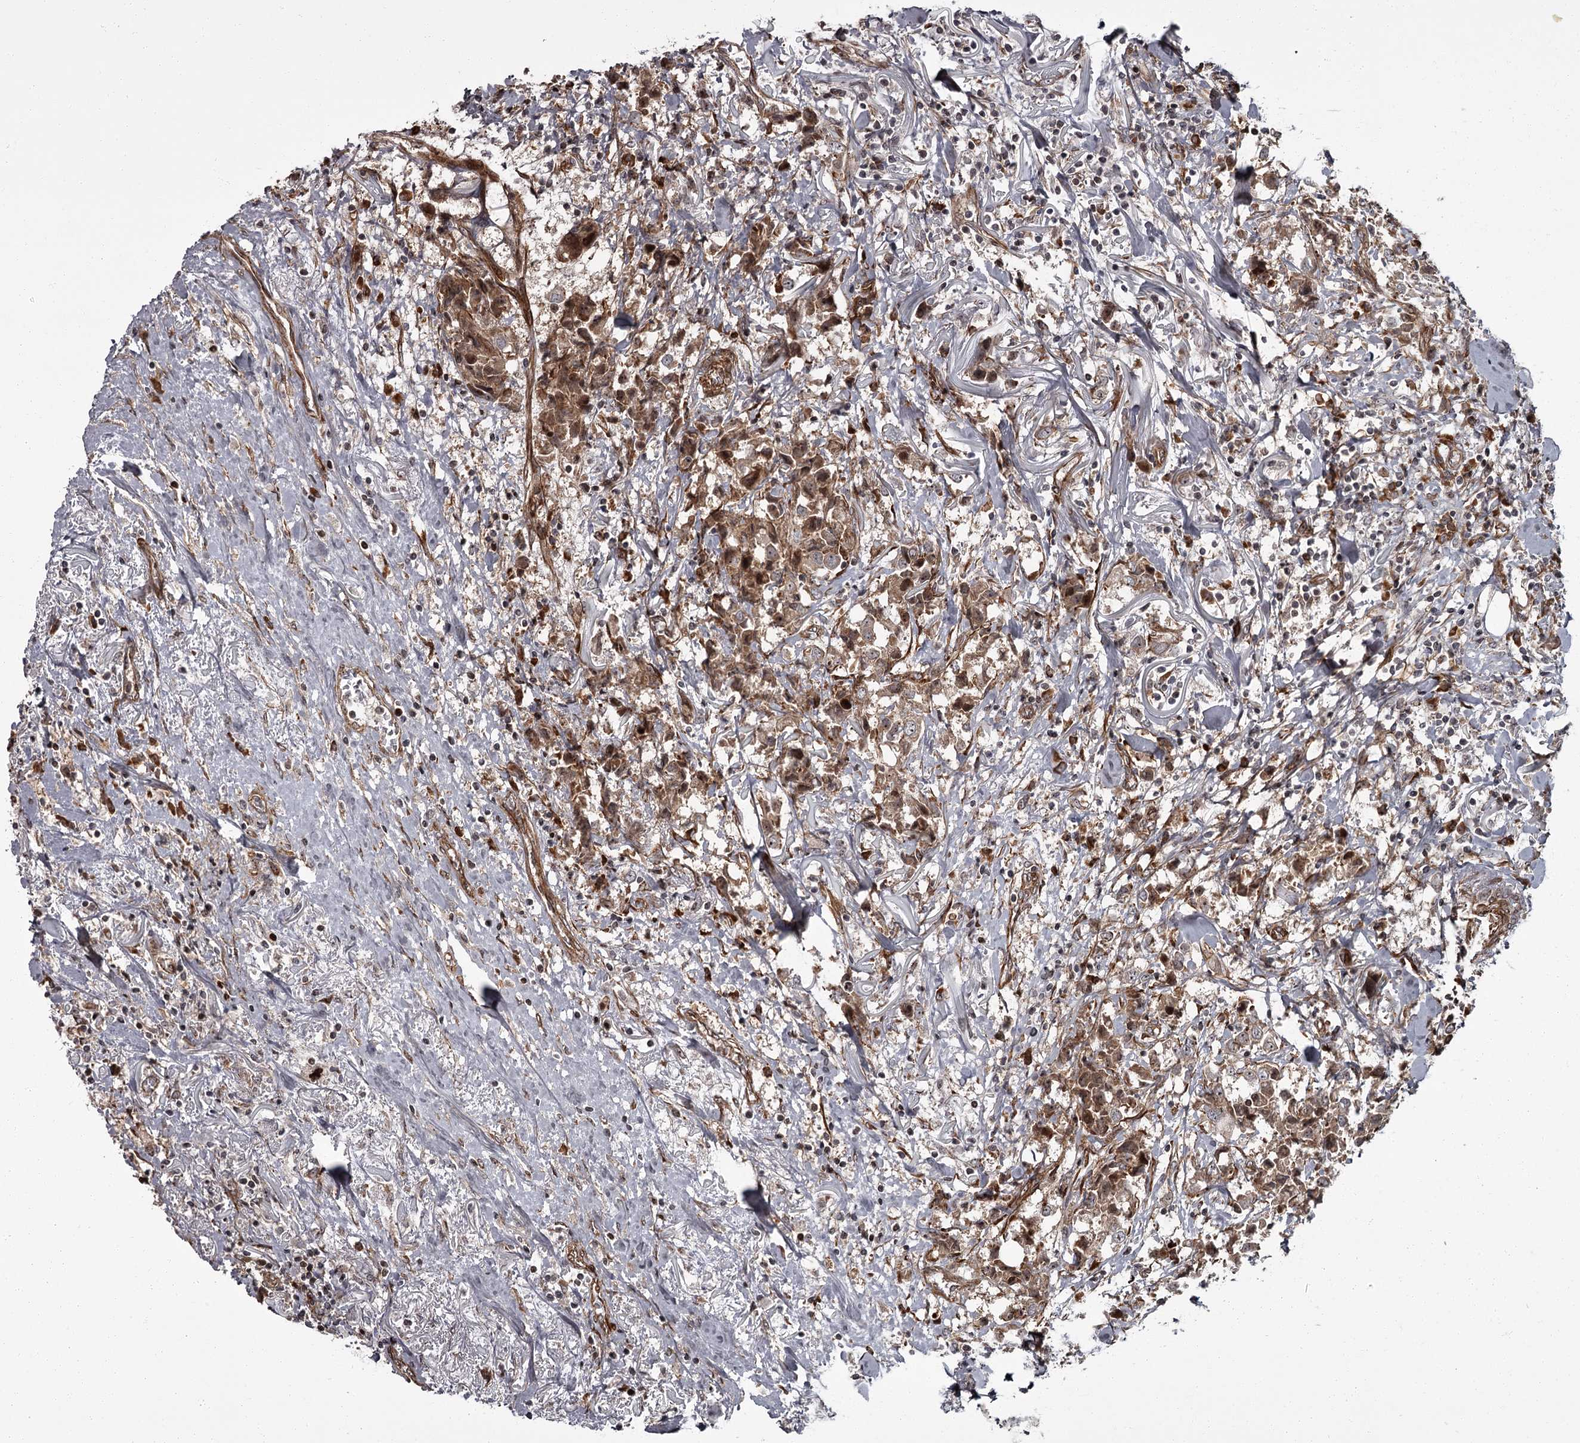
{"staining": {"intensity": "moderate", "quantity": ">75%", "location": "cytoplasmic/membranous"}, "tissue": "breast cancer", "cell_type": "Tumor cells", "image_type": "cancer", "snomed": [{"axis": "morphology", "description": "Duct carcinoma"}, {"axis": "topography", "description": "Breast"}], "caption": "Breast infiltrating ductal carcinoma stained with a protein marker displays moderate staining in tumor cells.", "gene": "THAP9", "patient": {"sex": "female", "age": 80}}